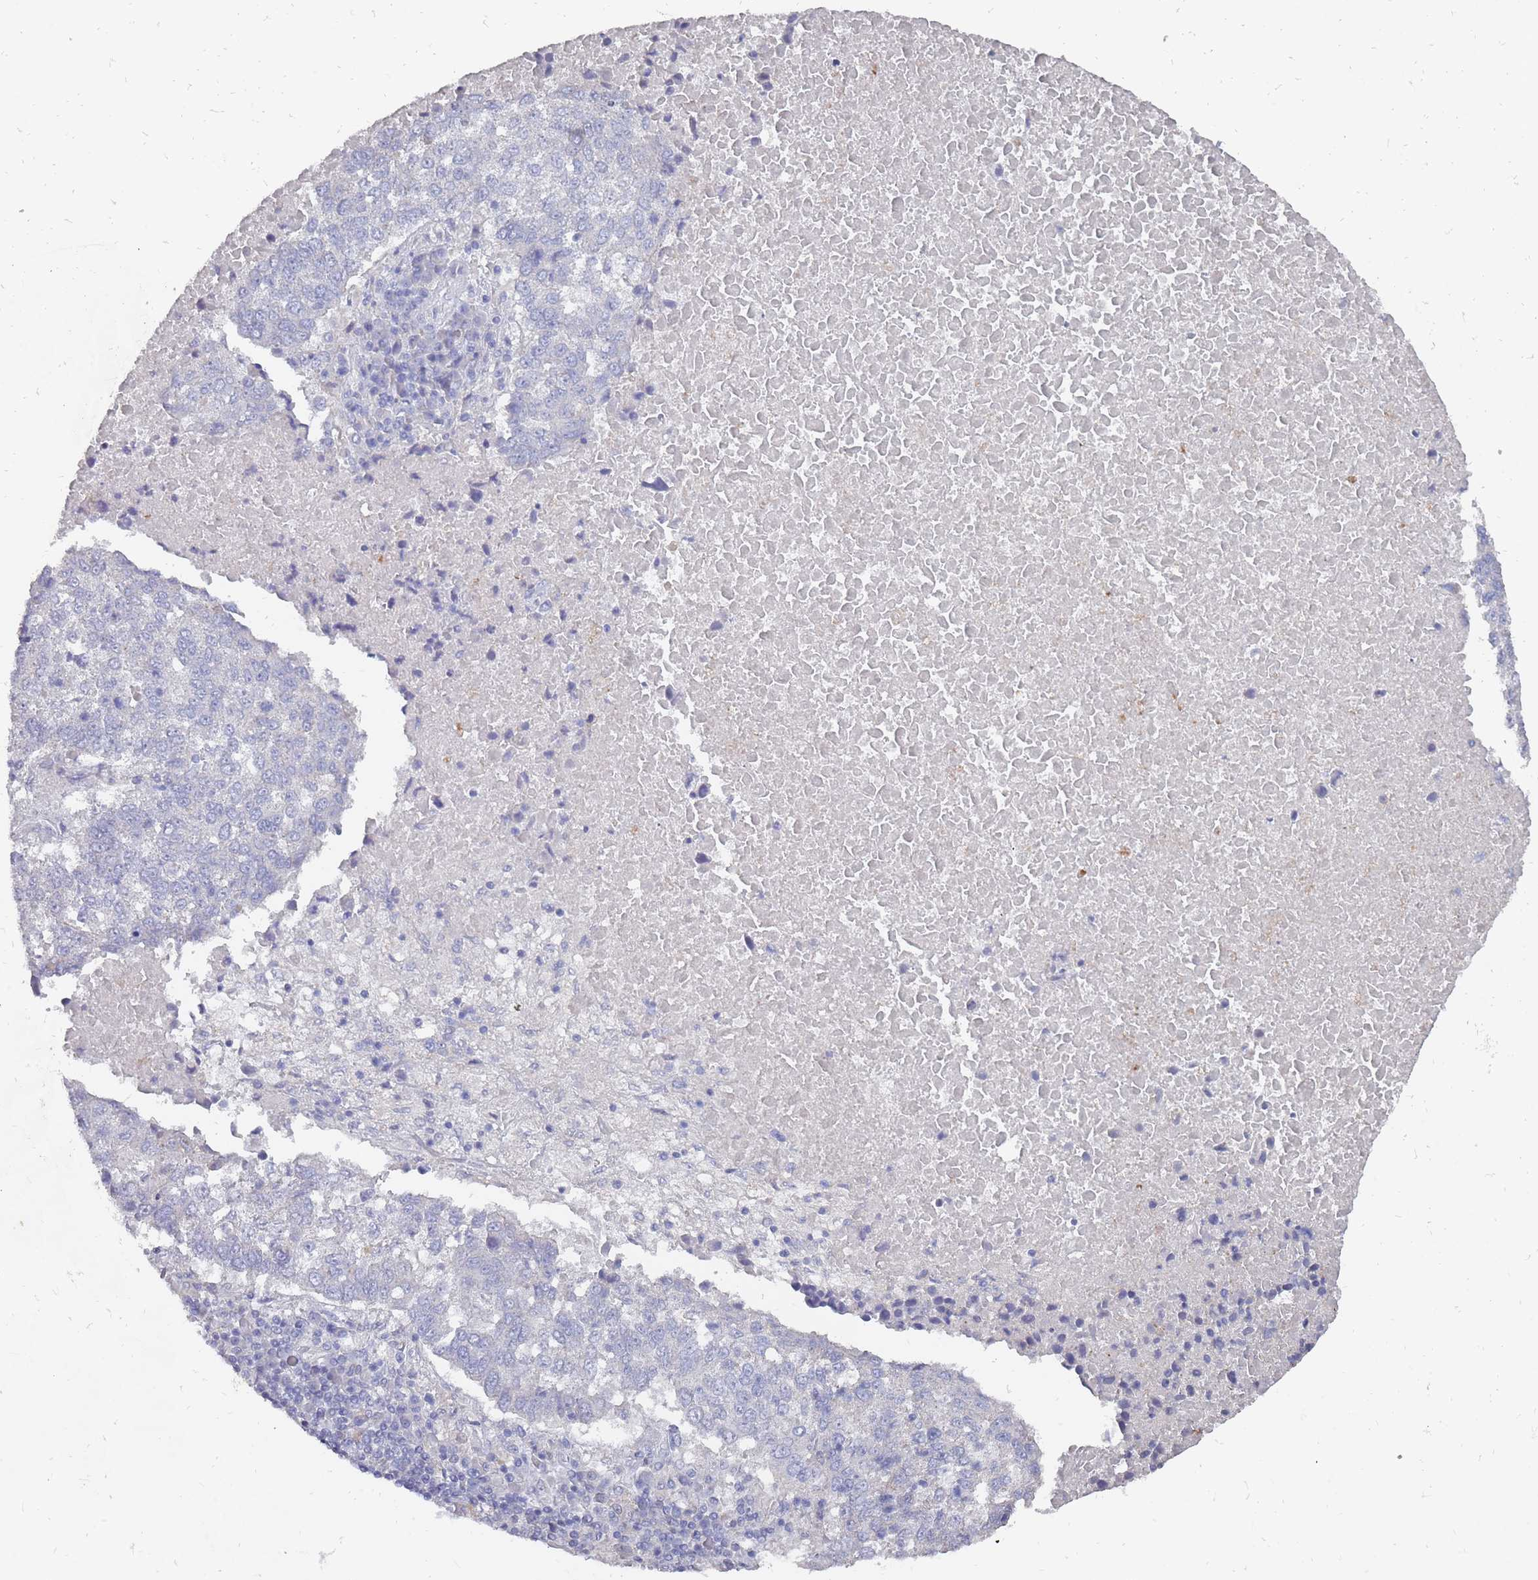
{"staining": {"intensity": "negative", "quantity": "none", "location": "none"}, "tissue": "lung cancer", "cell_type": "Tumor cells", "image_type": "cancer", "snomed": [{"axis": "morphology", "description": "Squamous cell carcinoma, NOS"}, {"axis": "topography", "description": "Lung"}], "caption": "There is no significant staining in tumor cells of lung squamous cell carcinoma.", "gene": "OTULINL", "patient": {"sex": "male", "age": 73}}